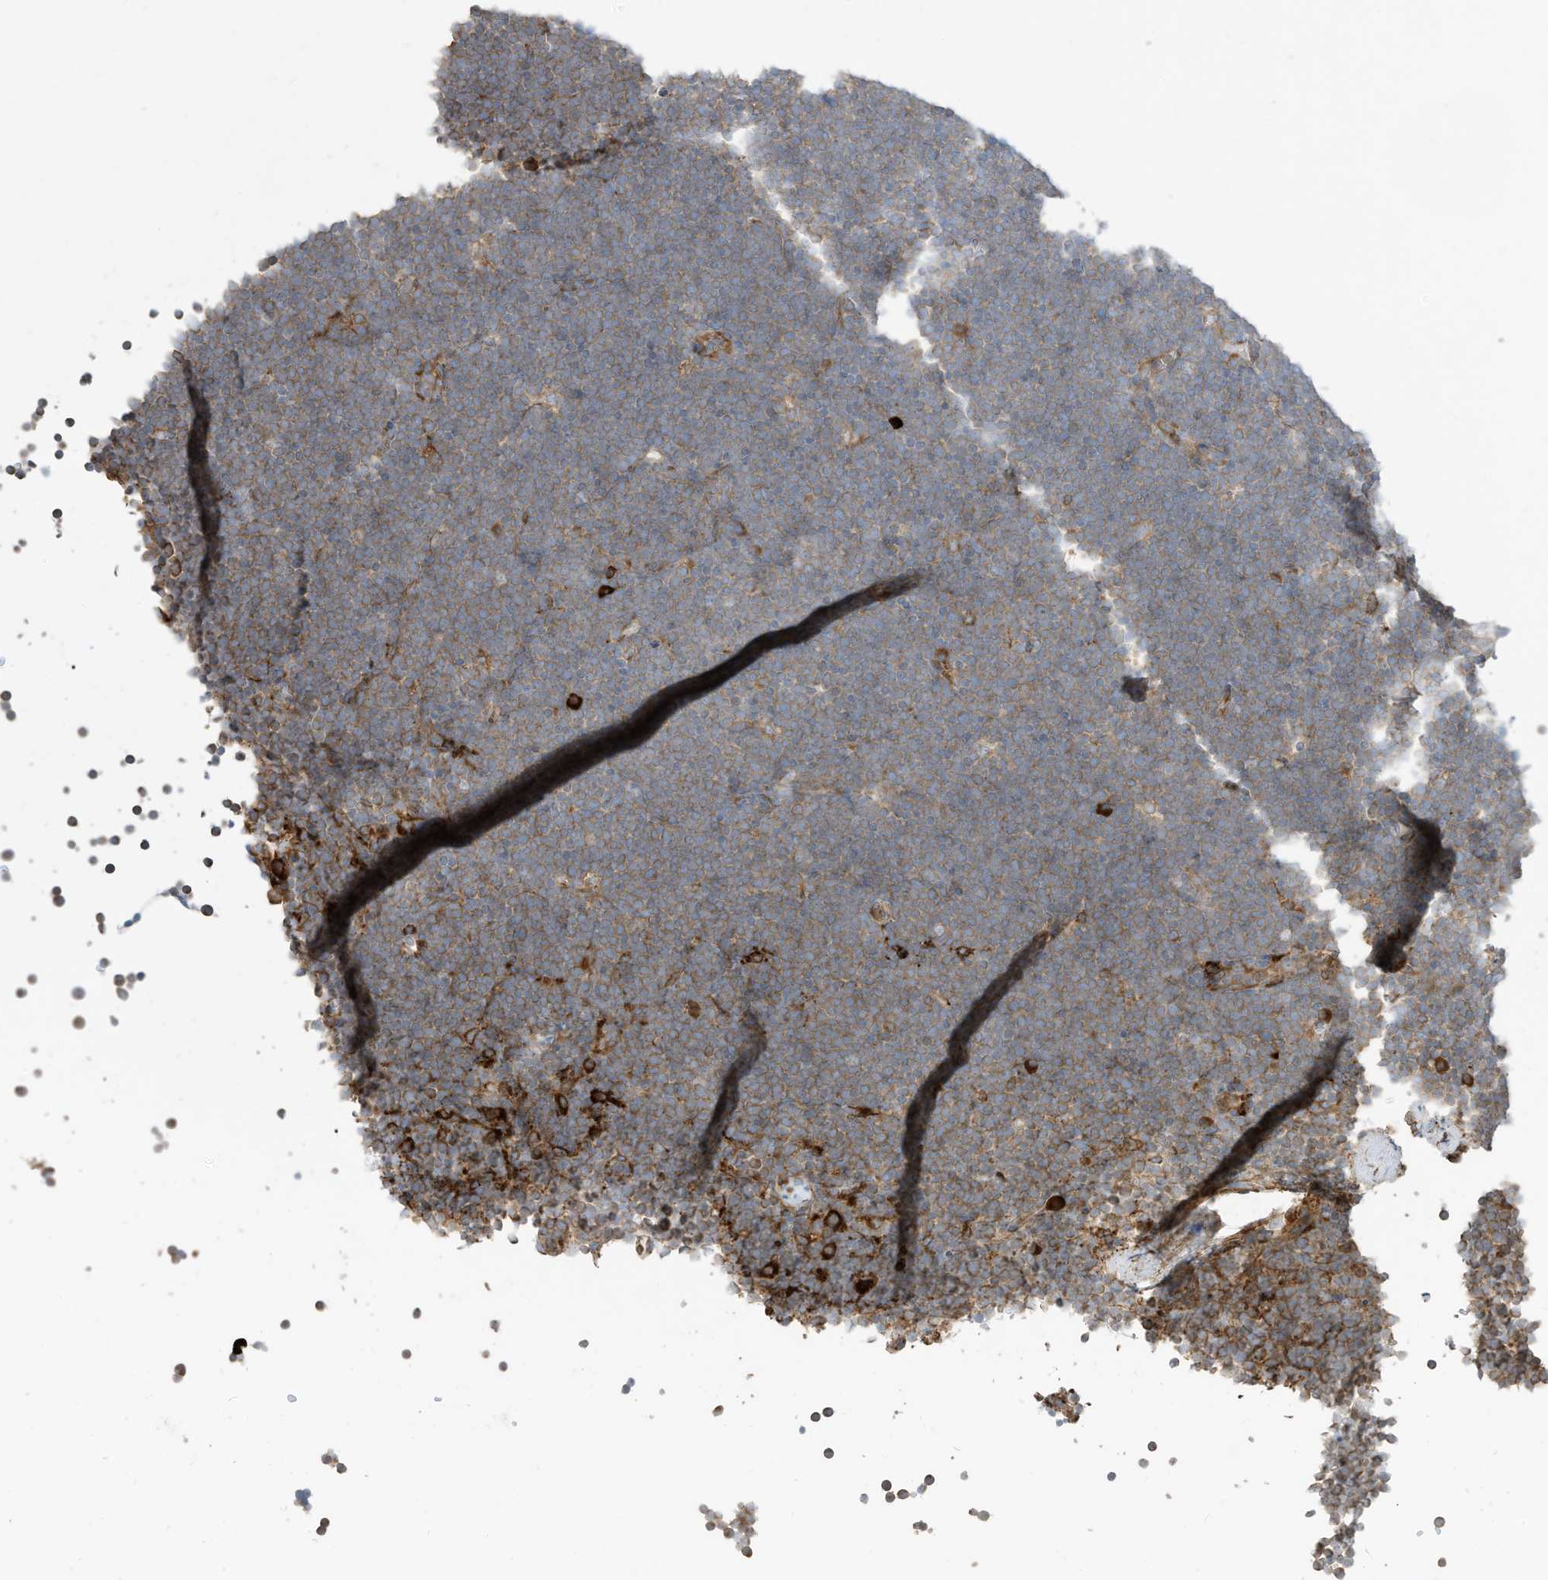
{"staining": {"intensity": "weak", "quantity": ">75%", "location": "cytoplasmic/membranous"}, "tissue": "lymphoma", "cell_type": "Tumor cells", "image_type": "cancer", "snomed": [{"axis": "morphology", "description": "Malignant lymphoma, non-Hodgkin's type, High grade"}, {"axis": "topography", "description": "Lymph node"}], "caption": "Lymphoma was stained to show a protein in brown. There is low levels of weak cytoplasmic/membranous positivity in about >75% of tumor cells.", "gene": "TRNAU1AP", "patient": {"sex": "male", "age": 13}}